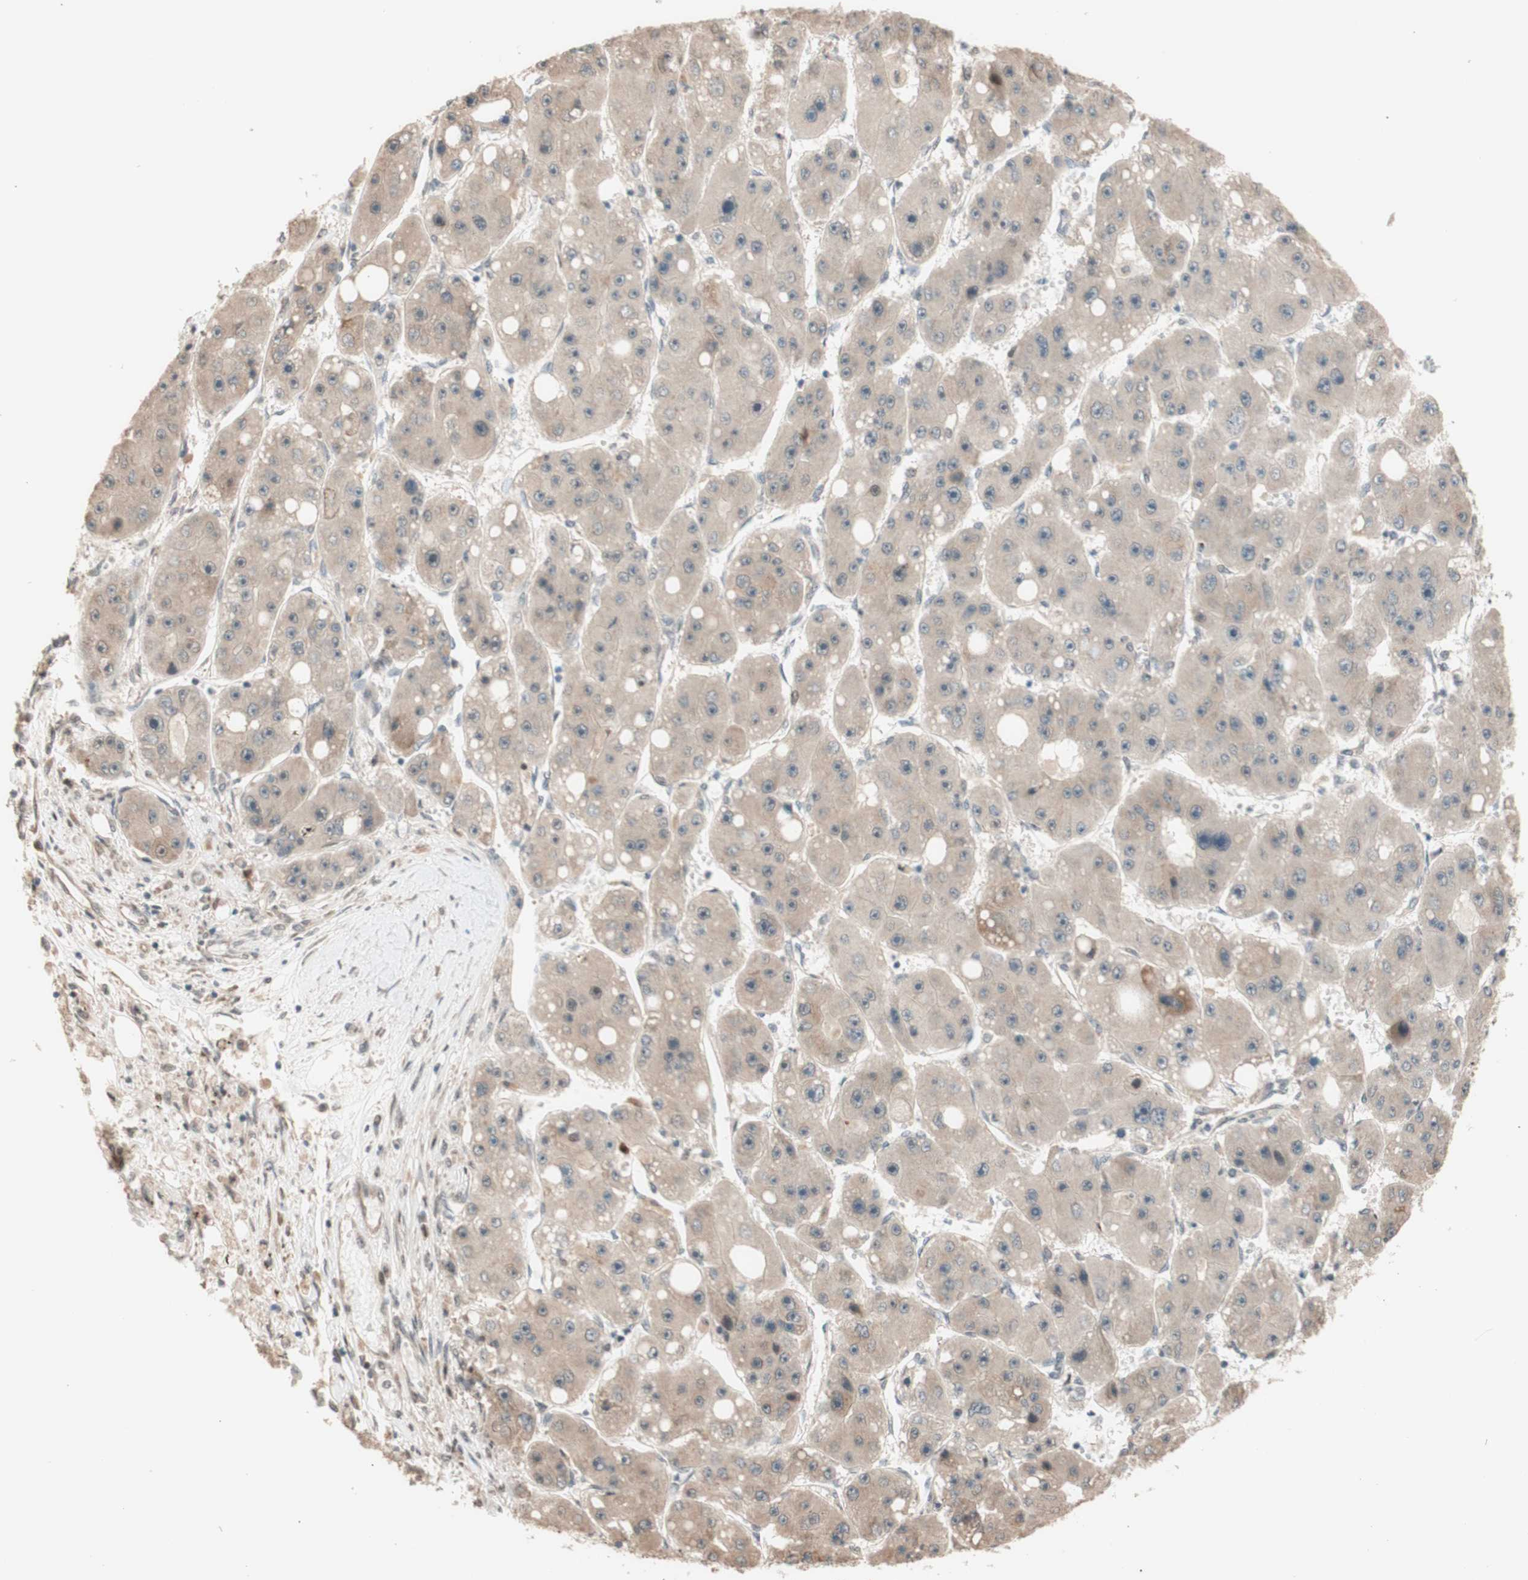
{"staining": {"intensity": "weak", "quantity": "25%-75%", "location": "cytoplasmic/membranous"}, "tissue": "liver cancer", "cell_type": "Tumor cells", "image_type": "cancer", "snomed": [{"axis": "morphology", "description": "Carcinoma, Hepatocellular, NOS"}, {"axis": "topography", "description": "Liver"}], "caption": "A high-resolution image shows immunohistochemistry (IHC) staining of liver cancer (hepatocellular carcinoma), which exhibits weak cytoplasmic/membranous expression in approximately 25%-75% of tumor cells.", "gene": "CCNC", "patient": {"sex": "female", "age": 61}}